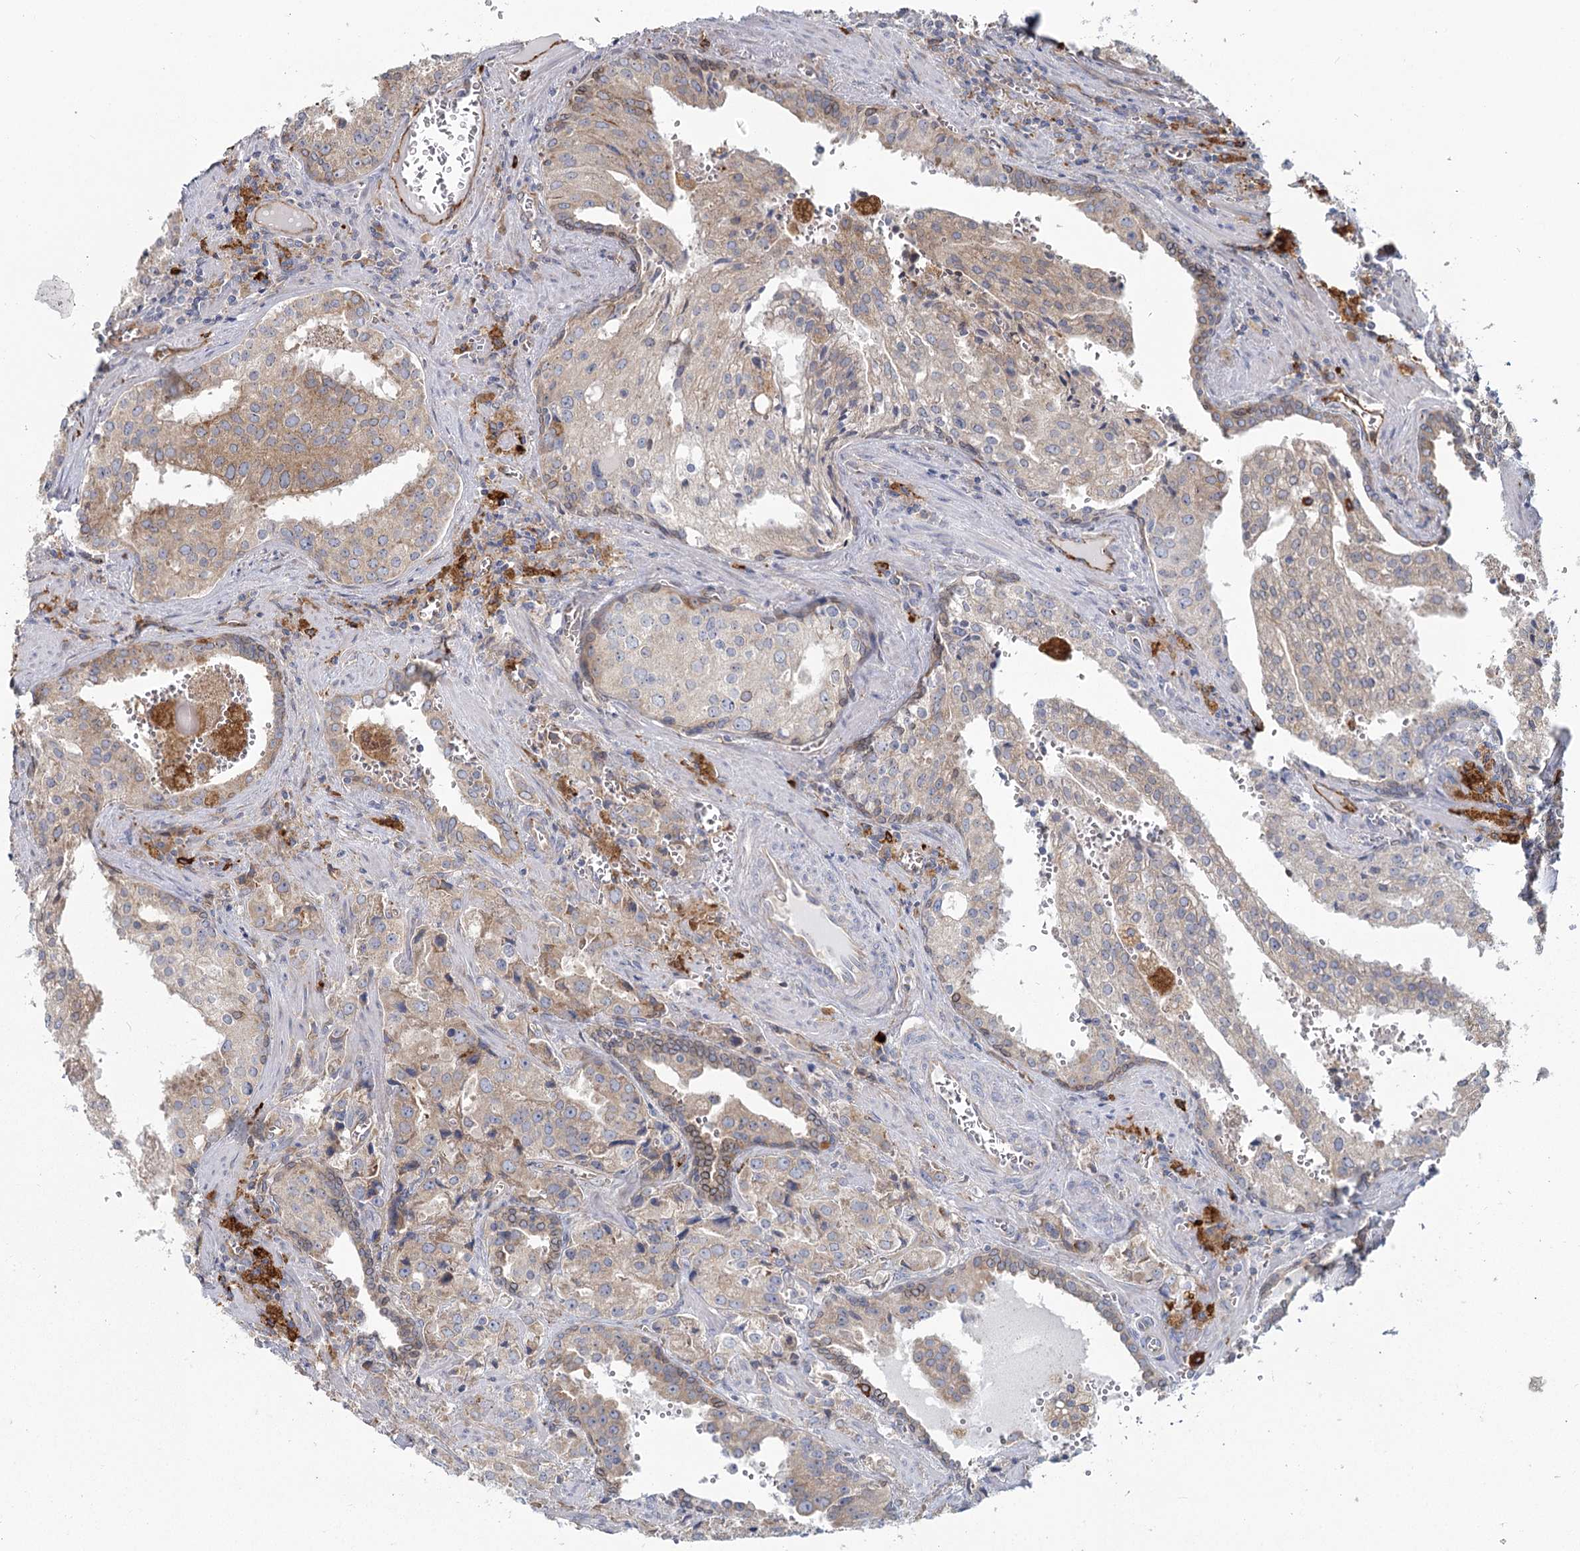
{"staining": {"intensity": "moderate", "quantity": "25%-75%", "location": "cytoplasmic/membranous"}, "tissue": "prostate cancer", "cell_type": "Tumor cells", "image_type": "cancer", "snomed": [{"axis": "morphology", "description": "Adenocarcinoma, High grade"}, {"axis": "topography", "description": "Prostate"}], "caption": "This histopathology image demonstrates immunohistochemistry staining of prostate cancer, with medium moderate cytoplasmic/membranous staining in approximately 25%-75% of tumor cells.", "gene": "HARS2", "patient": {"sex": "male", "age": 68}}